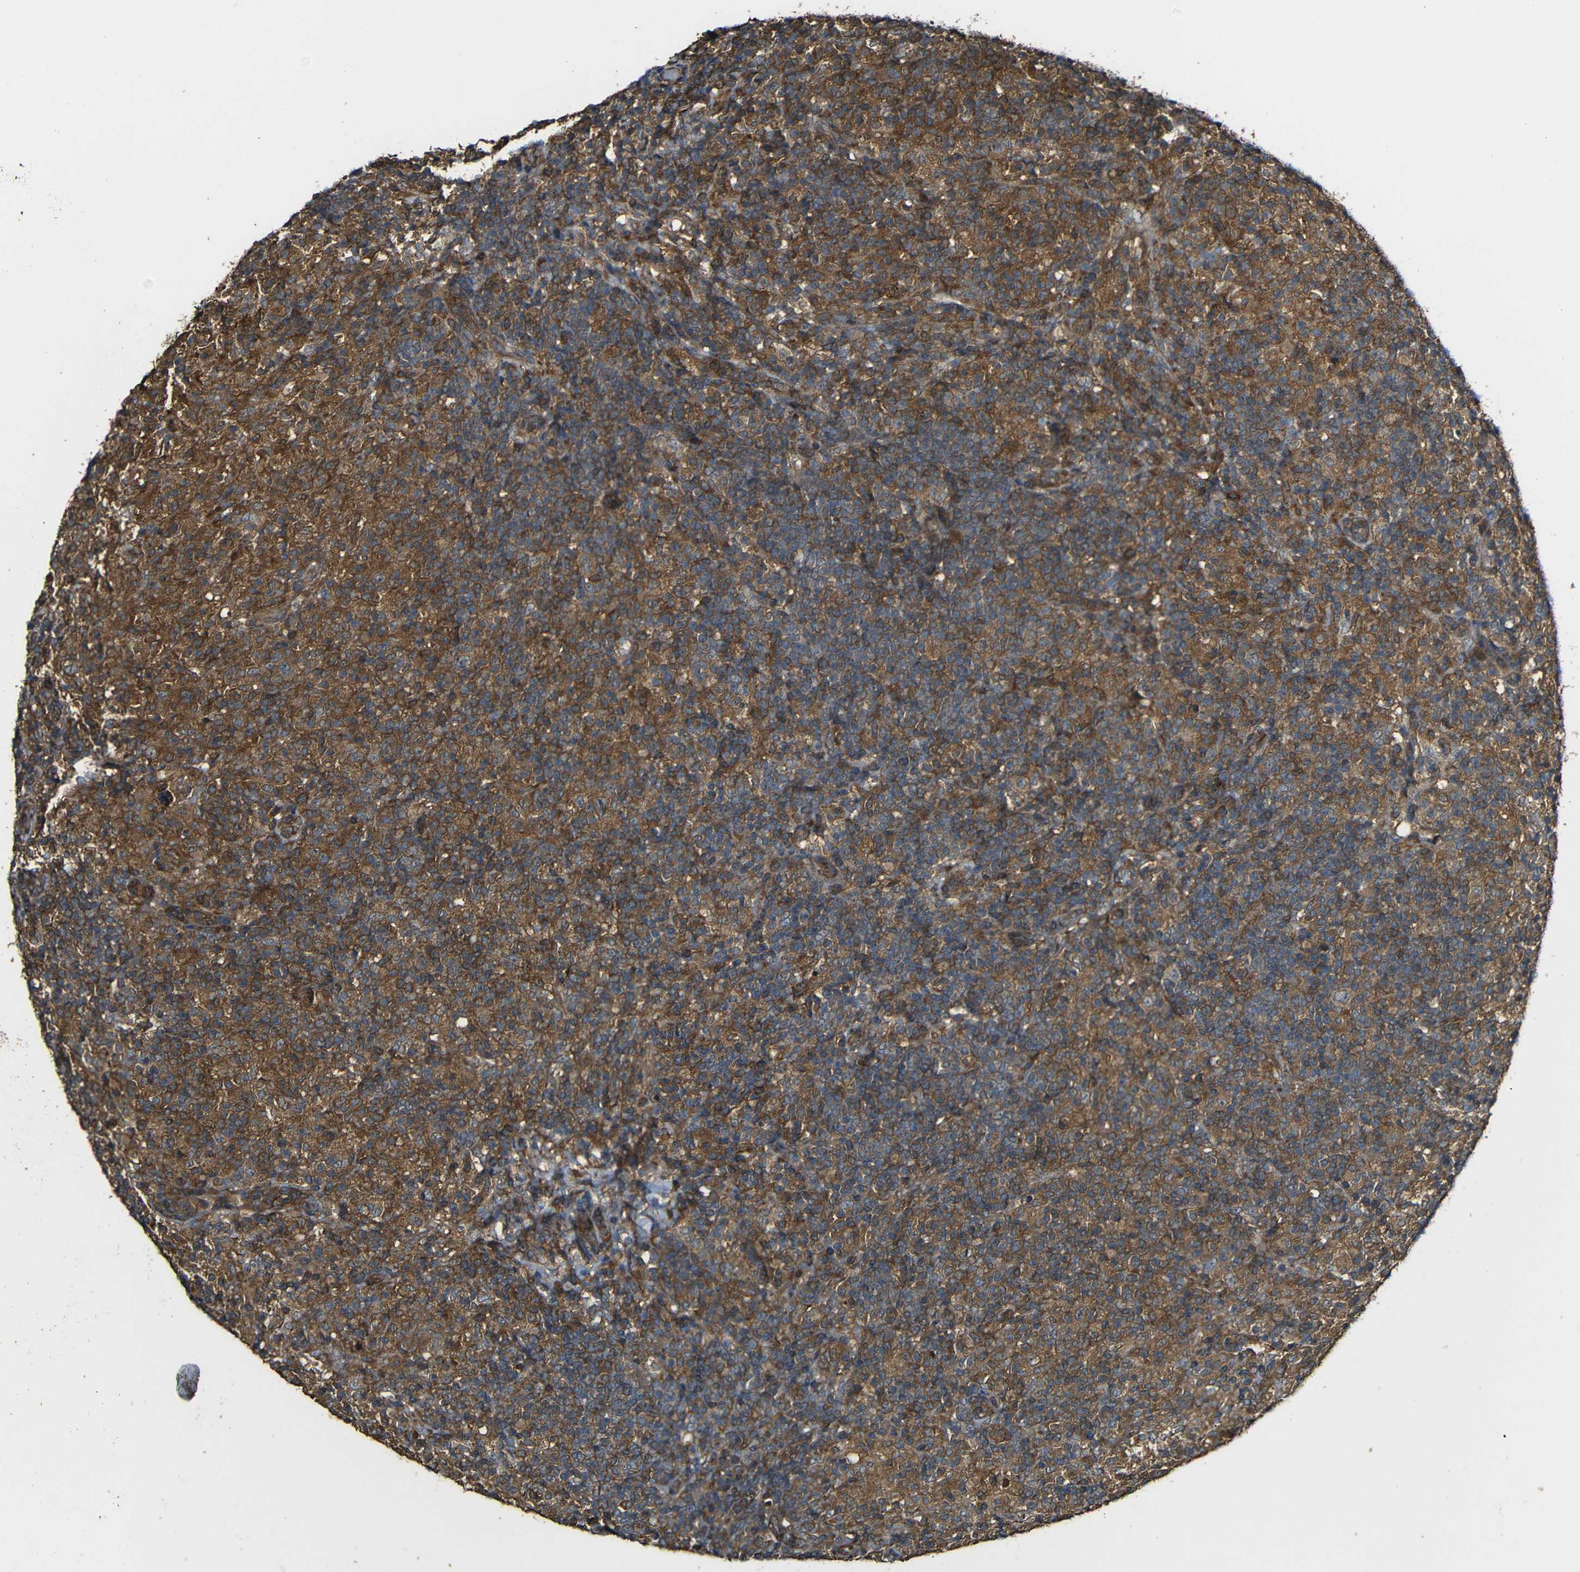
{"staining": {"intensity": "strong", "quantity": ">75%", "location": "cytoplasmic/membranous"}, "tissue": "lymphoma", "cell_type": "Tumor cells", "image_type": "cancer", "snomed": [{"axis": "morphology", "description": "Hodgkin's disease, NOS"}, {"axis": "topography", "description": "Lymph node"}], "caption": "Immunohistochemistry (IHC) staining of Hodgkin's disease, which exhibits high levels of strong cytoplasmic/membranous positivity in about >75% of tumor cells indicating strong cytoplasmic/membranous protein expression. The staining was performed using DAB (brown) for protein detection and nuclei were counterstained in hematoxylin (blue).", "gene": "CASP8", "patient": {"sex": "male", "age": 70}}